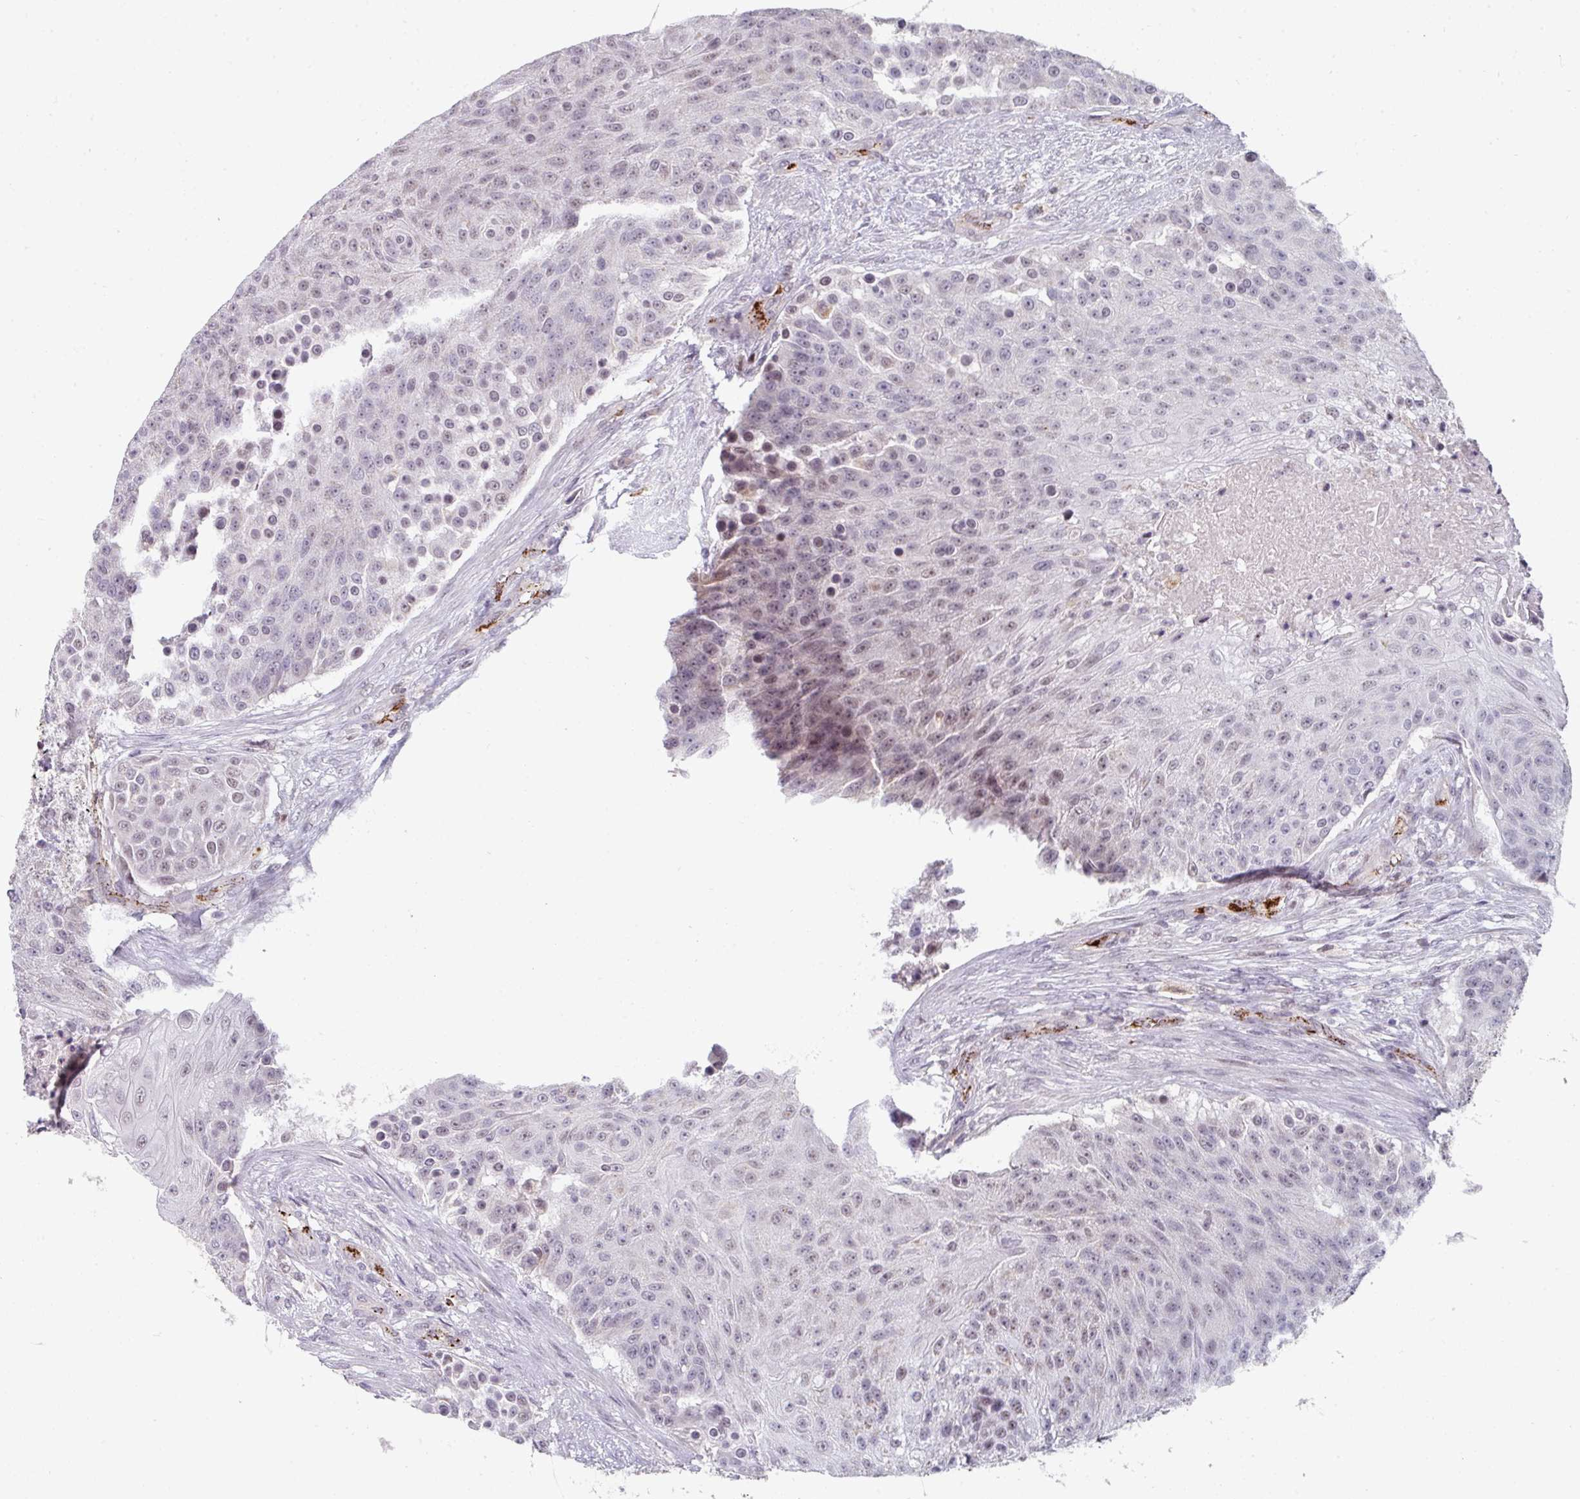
{"staining": {"intensity": "moderate", "quantity": "<25%", "location": "nuclear"}, "tissue": "urothelial cancer", "cell_type": "Tumor cells", "image_type": "cancer", "snomed": [{"axis": "morphology", "description": "Urothelial carcinoma, High grade"}, {"axis": "topography", "description": "Urinary bladder"}], "caption": "About <25% of tumor cells in urothelial cancer show moderate nuclear protein expression as visualized by brown immunohistochemical staining.", "gene": "SIDT2", "patient": {"sex": "female", "age": 63}}